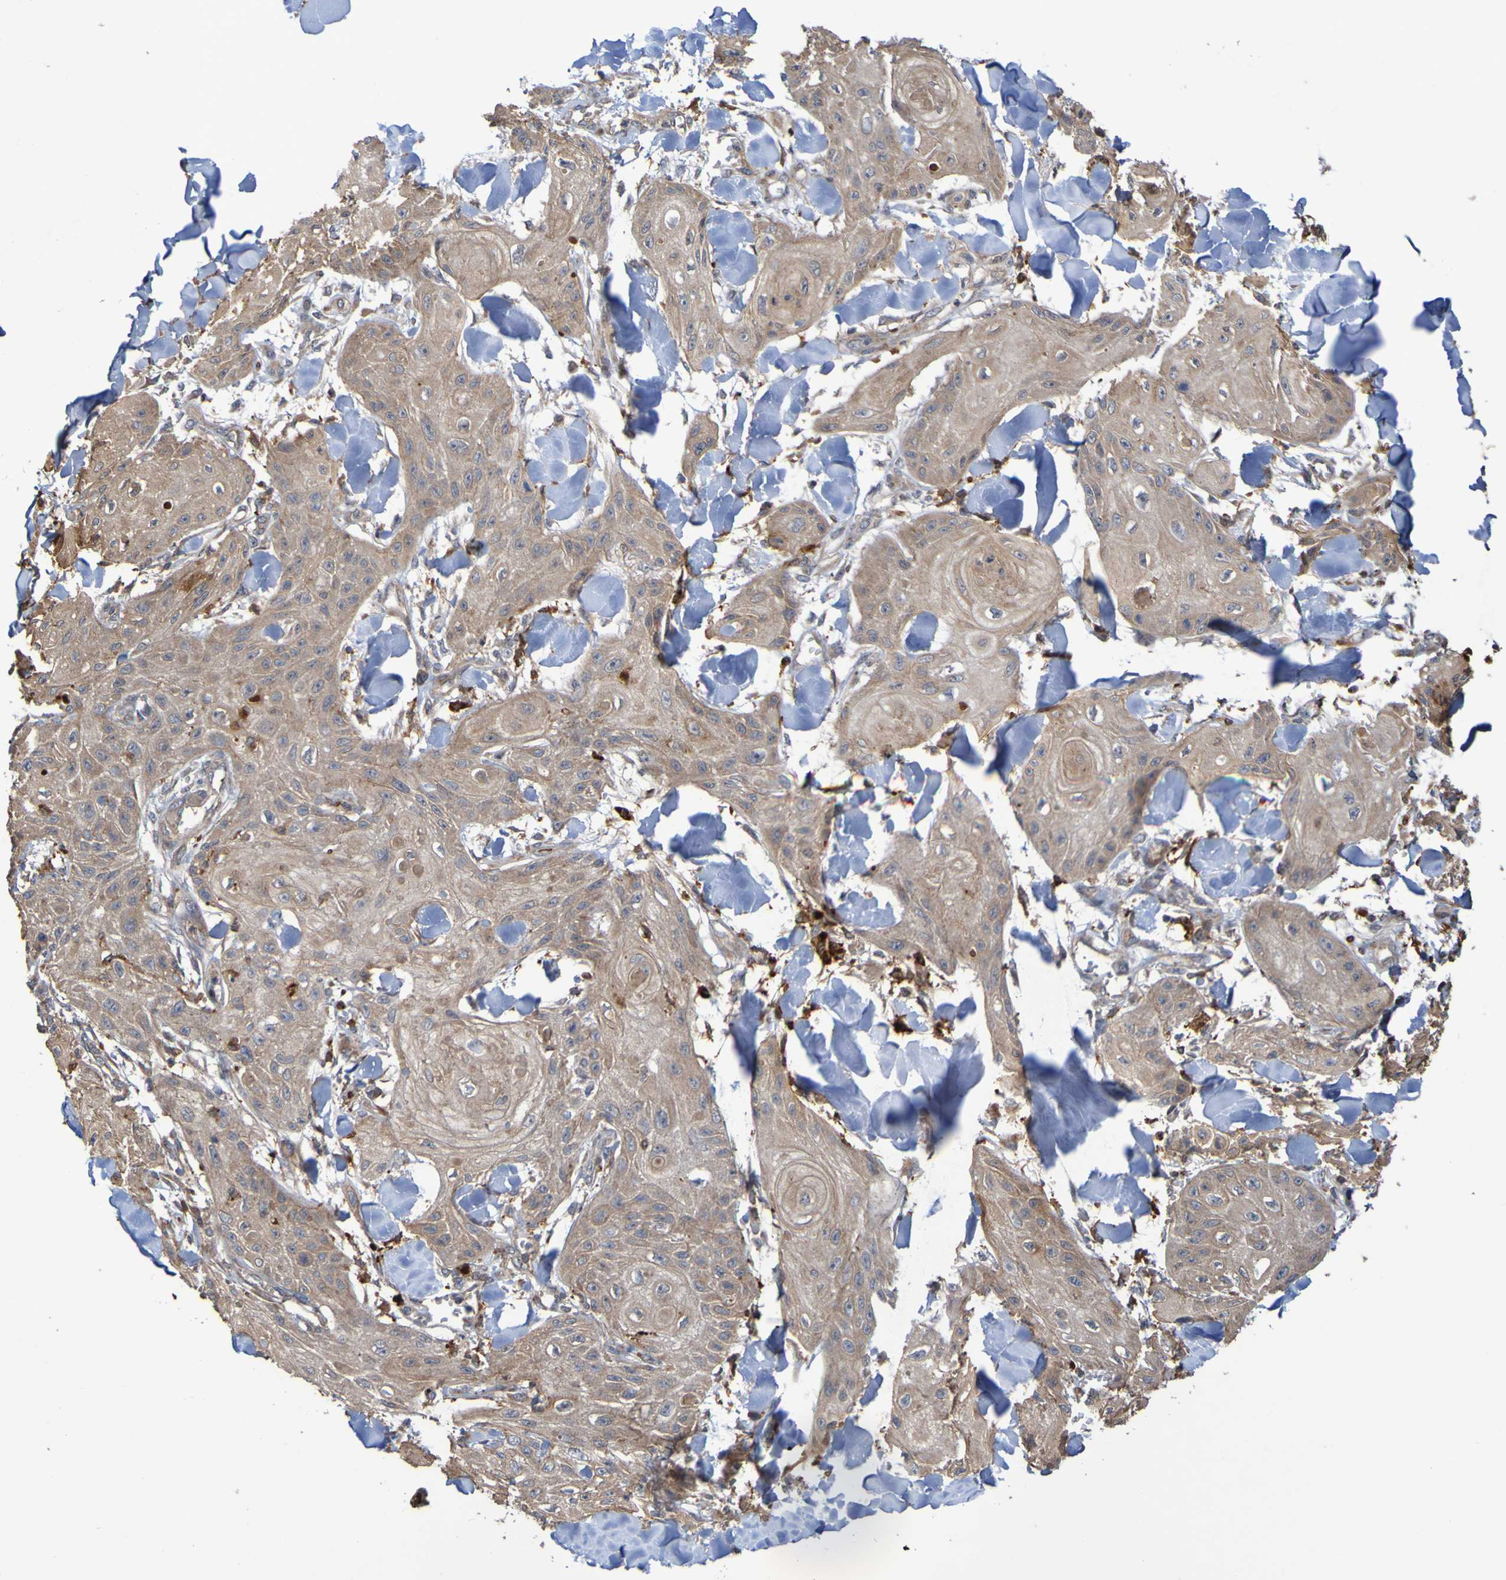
{"staining": {"intensity": "moderate", "quantity": ">75%", "location": "cytoplasmic/membranous"}, "tissue": "skin cancer", "cell_type": "Tumor cells", "image_type": "cancer", "snomed": [{"axis": "morphology", "description": "Squamous cell carcinoma, NOS"}, {"axis": "topography", "description": "Skin"}], "caption": "Tumor cells exhibit moderate cytoplasmic/membranous expression in approximately >75% of cells in skin cancer.", "gene": "UCN", "patient": {"sex": "male", "age": 74}}